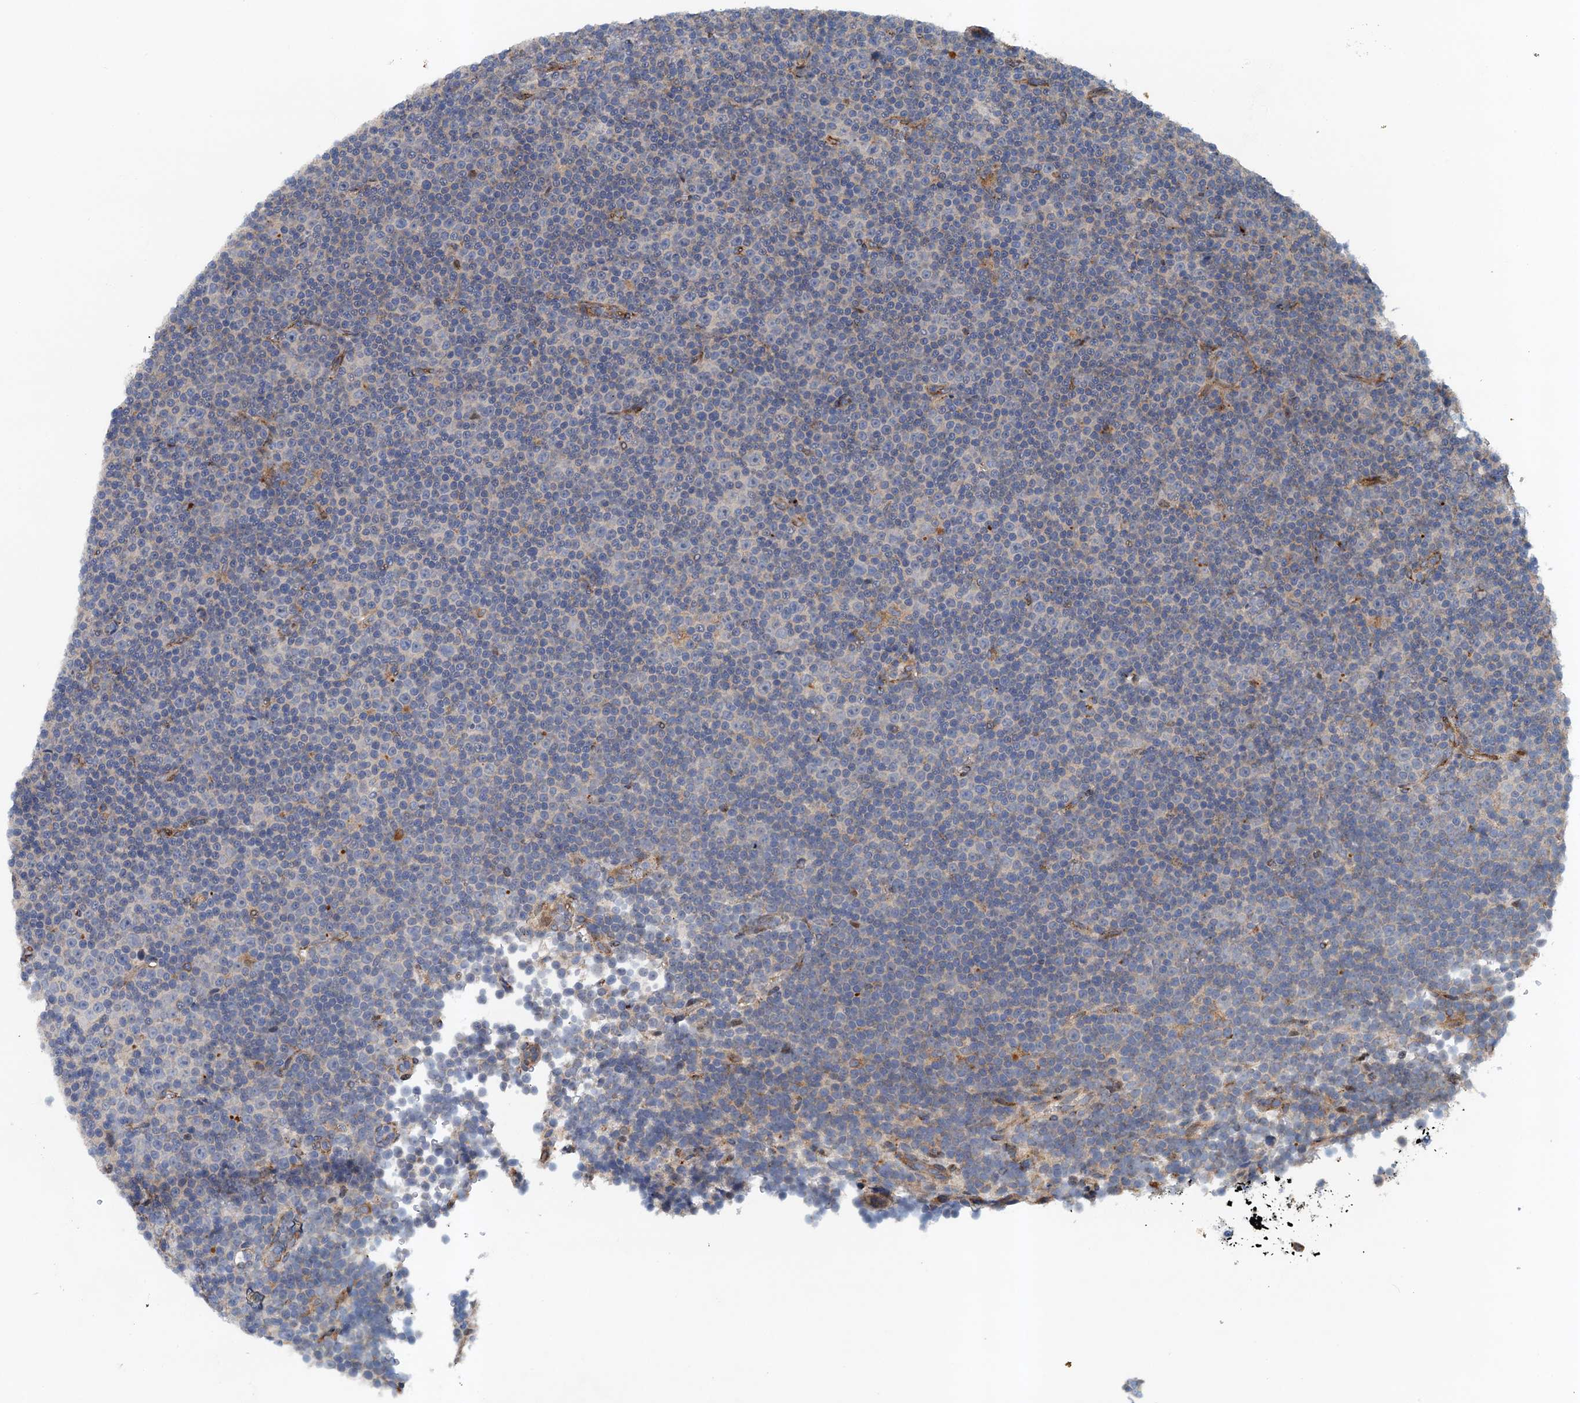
{"staining": {"intensity": "negative", "quantity": "none", "location": "none"}, "tissue": "lymphoma", "cell_type": "Tumor cells", "image_type": "cancer", "snomed": [{"axis": "morphology", "description": "Malignant lymphoma, non-Hodgkin's type, Low grade"}, {"axis": "topography", "description": "Lymph node"}], "caption": "Tumor cells show no significant positivity in lymphoma. (DAB (3,3'-diaminobenzidine) IHC with hematoxylin counter stain).", "gene": "NBEA", "patient": {"sex": "female", "age": 67}}